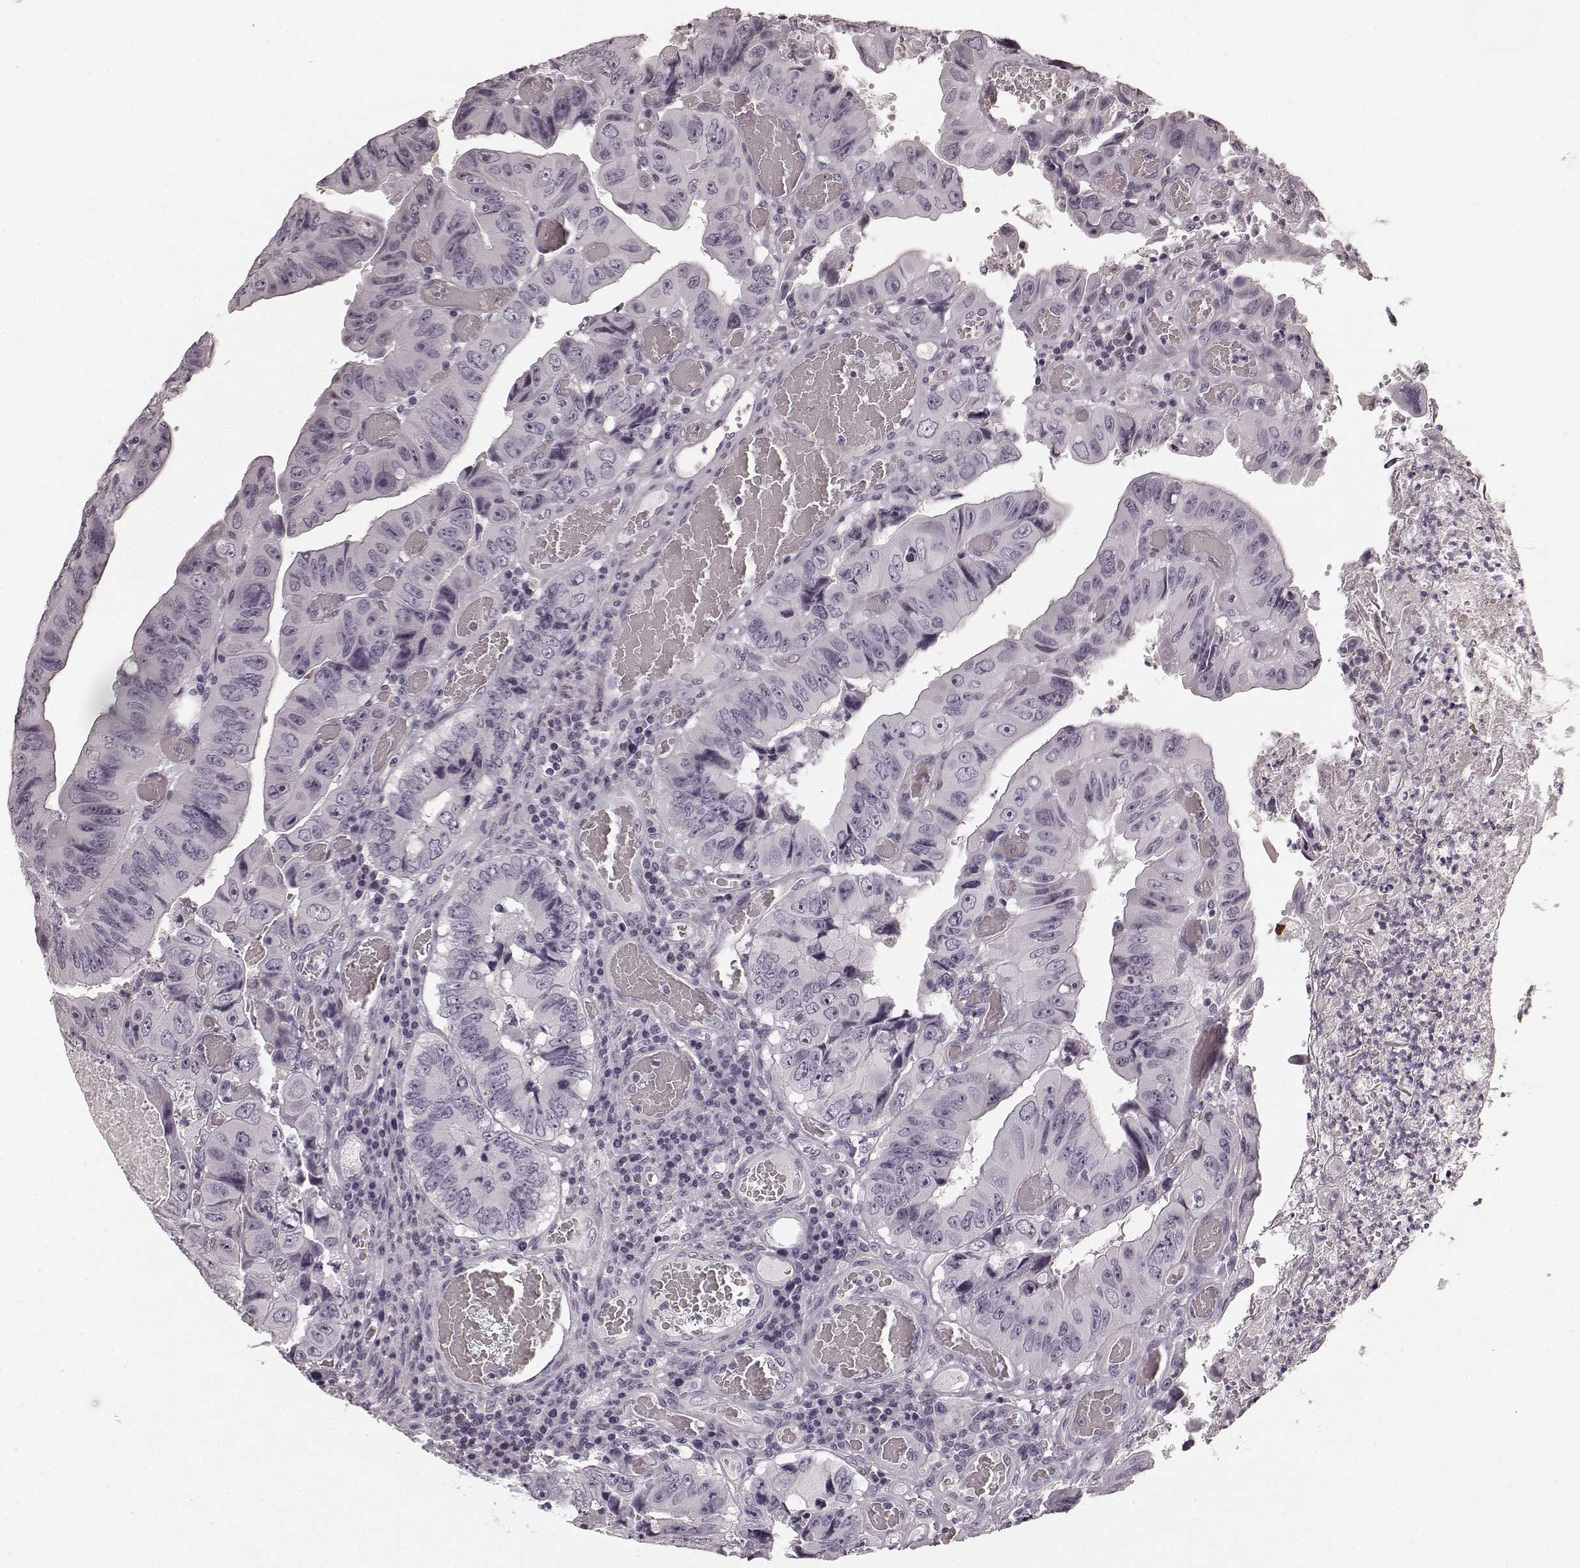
{"staining": {"intensity": "negative", "quantity": "none", "location": "none"}, "tissue": "colorectal cancer", "cell_type": "Tumor cells", "image_type": "cancer", "snomed": [{"axis": "morphology", "description": "Adenocarcinoma, NOS"}, {"axis": "topography", "description": "Colon"}], "caption": "High magnification brightfield microscopy of colorectal cancer (adenocarcinoma) stained with DAB (3,3'-diaminobenzidine) (brown) and counterstained with hematoxylin (blue): tumor cells show no significant expression.", "gene": "TMPRSS15", "patient": {"sex": "female", "age": 84}}